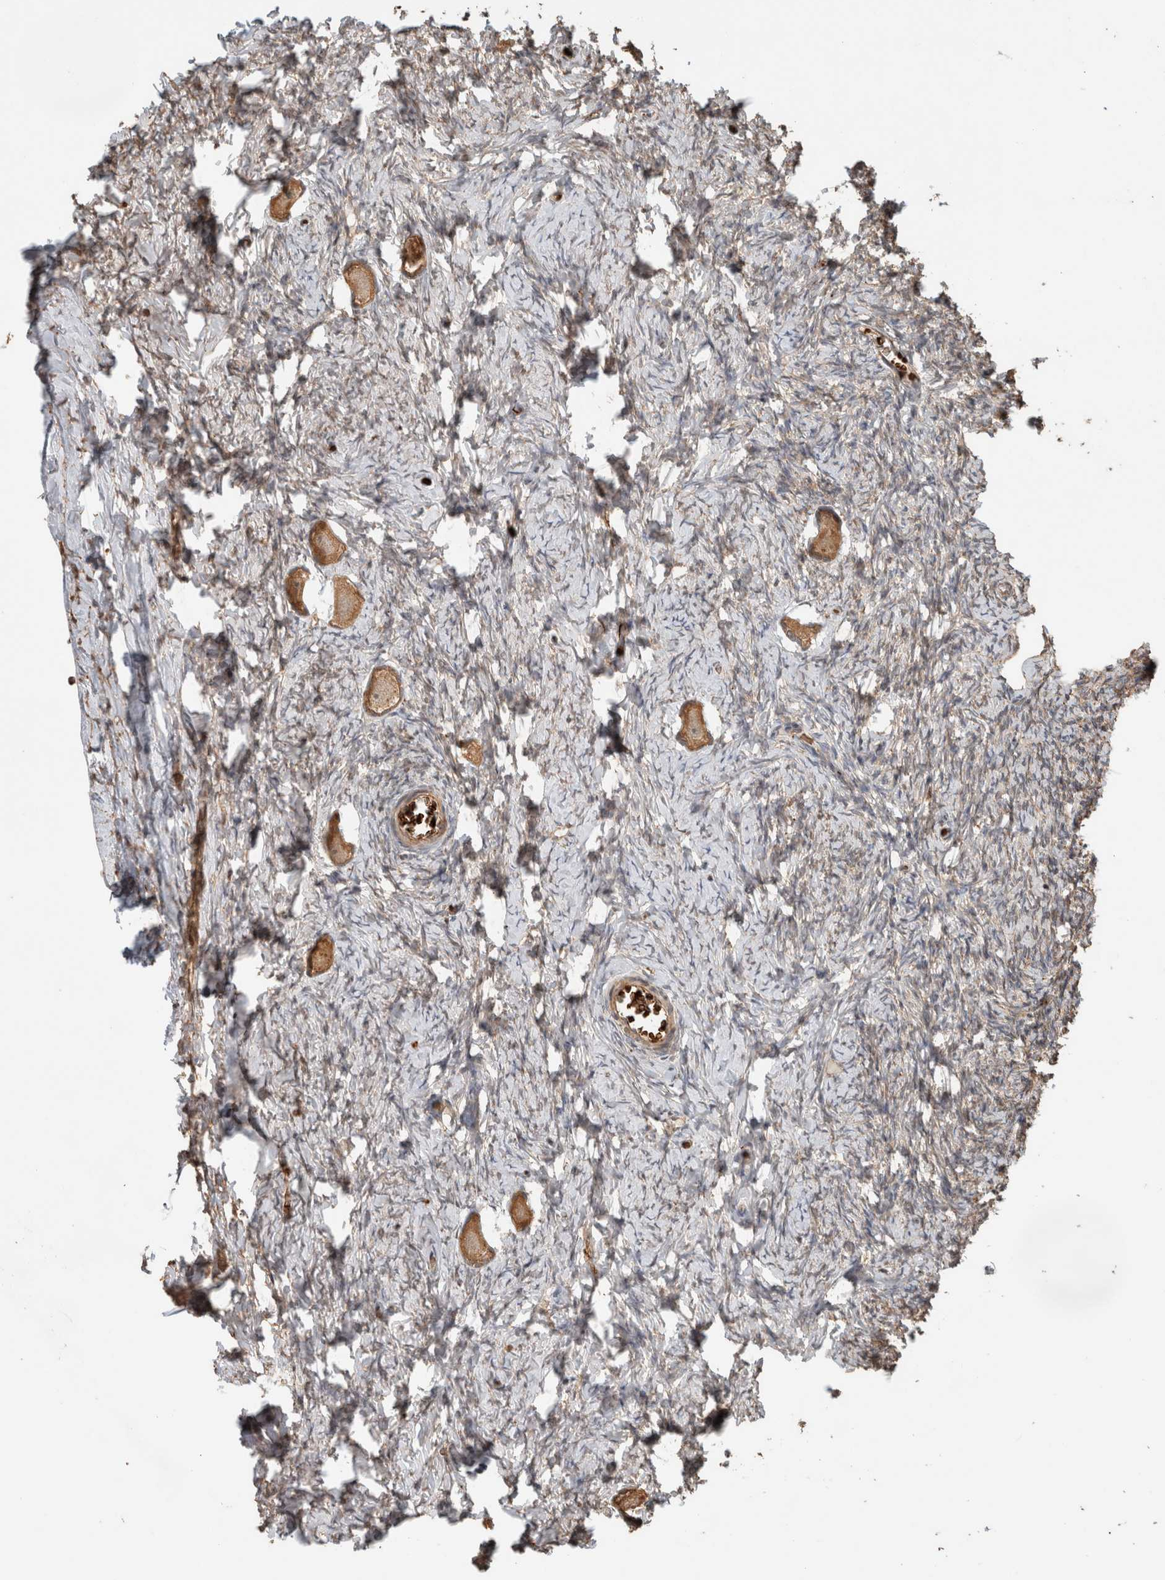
{"staining": {"intensity": "moderate", "quantity": ">75%", "location": "cytoplasmic/membranous"}, "tissue": "ovary", "cell_type": "Follicle cells", "image_type": "normal", "snomed": [{"axis": "morphology", "description": "Normal tissue, NOS"}, {"axis": "topography", "description": "Ovary"}], "caption": "This histopathology image reveals normal ovary stained with immunohistochemistry (IHC) to label a protein in brown. The cytoplasmic/membranous of follicle cells show moderate positivity for the protein. Nuclei are counter-stained blue.", "gene": "OTUD6B", "patient": {"sex": "female", "age": 27}}